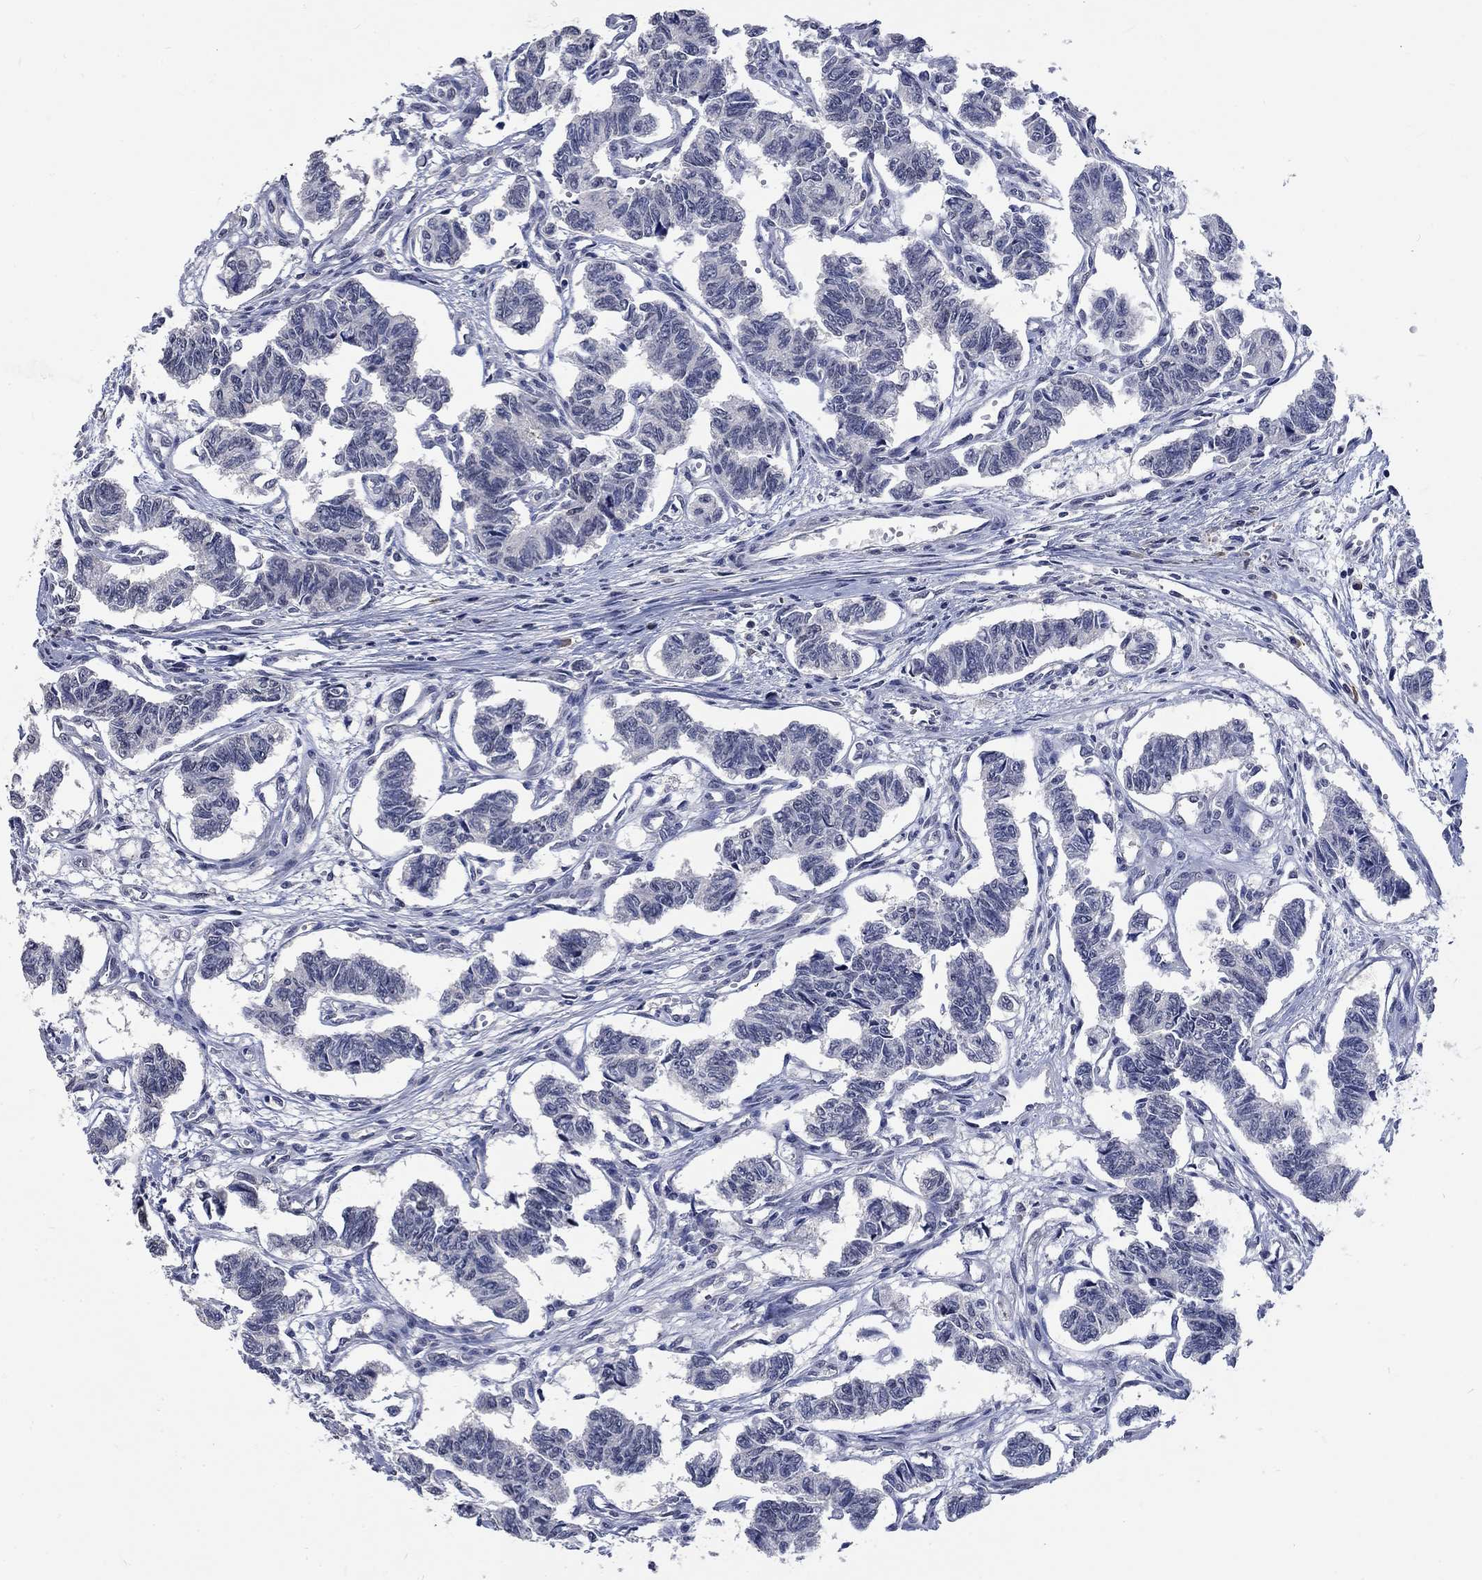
{"staining": {"intensity": "negative", "quantity": "none", "location": "none"}, "tissue": "carcinoid", "cell_type": "Tumor cells", "image_type": "cancer", "snomed": [{"axis": "morphology", "description": "Carcinoid, malignant, NOS"}, {"axis": "topography", "description": "Kidney"}], "caption": "Malignant carcinoid stained for a protein using IHC demonstrates no positivity tumor cells.", "gene": "ZBTB18", "patient": {"sex": "female", "age": 41}}